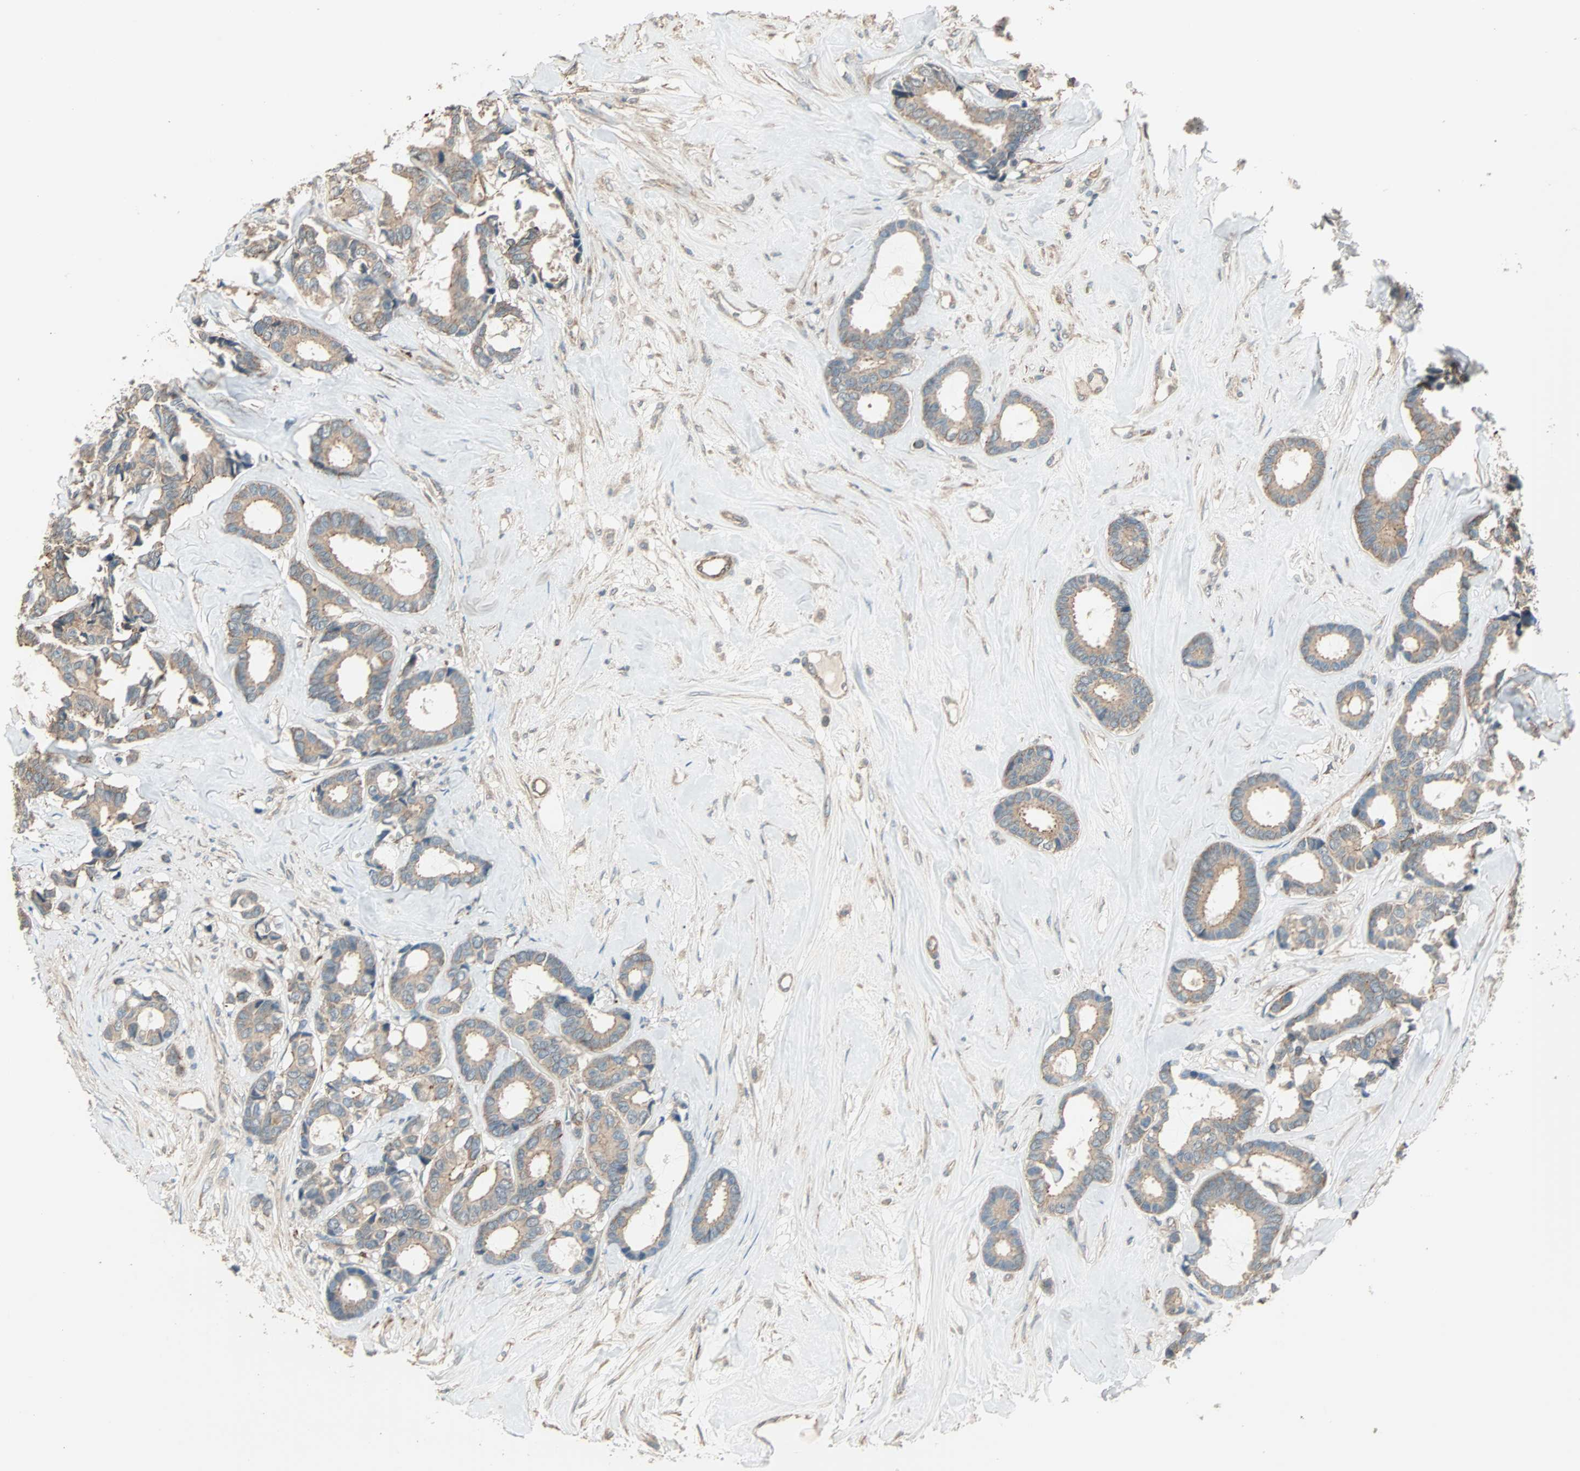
{"staining": {"intensity": "weak", "quantity": ">75%", "location": "cytoplasmic/membranous"}, "tissue": "breast cancer", "cell_type": "Tumor cells", "image_type": "cancer", "snomed": [{"axis": "morphology", "description": "Duct carcinoma"}, {"axis": "topography", "description": "Breast"}], "caption": "Immunohistochemical staining of human breast invasive ductal carcinoma demonstrates low levels of weak cytoplasmic/membranous protein staining in approximately >75% of tumor cells.", "gene": "MAP3K21", "patient": {"sex": "female", "age": 87}}